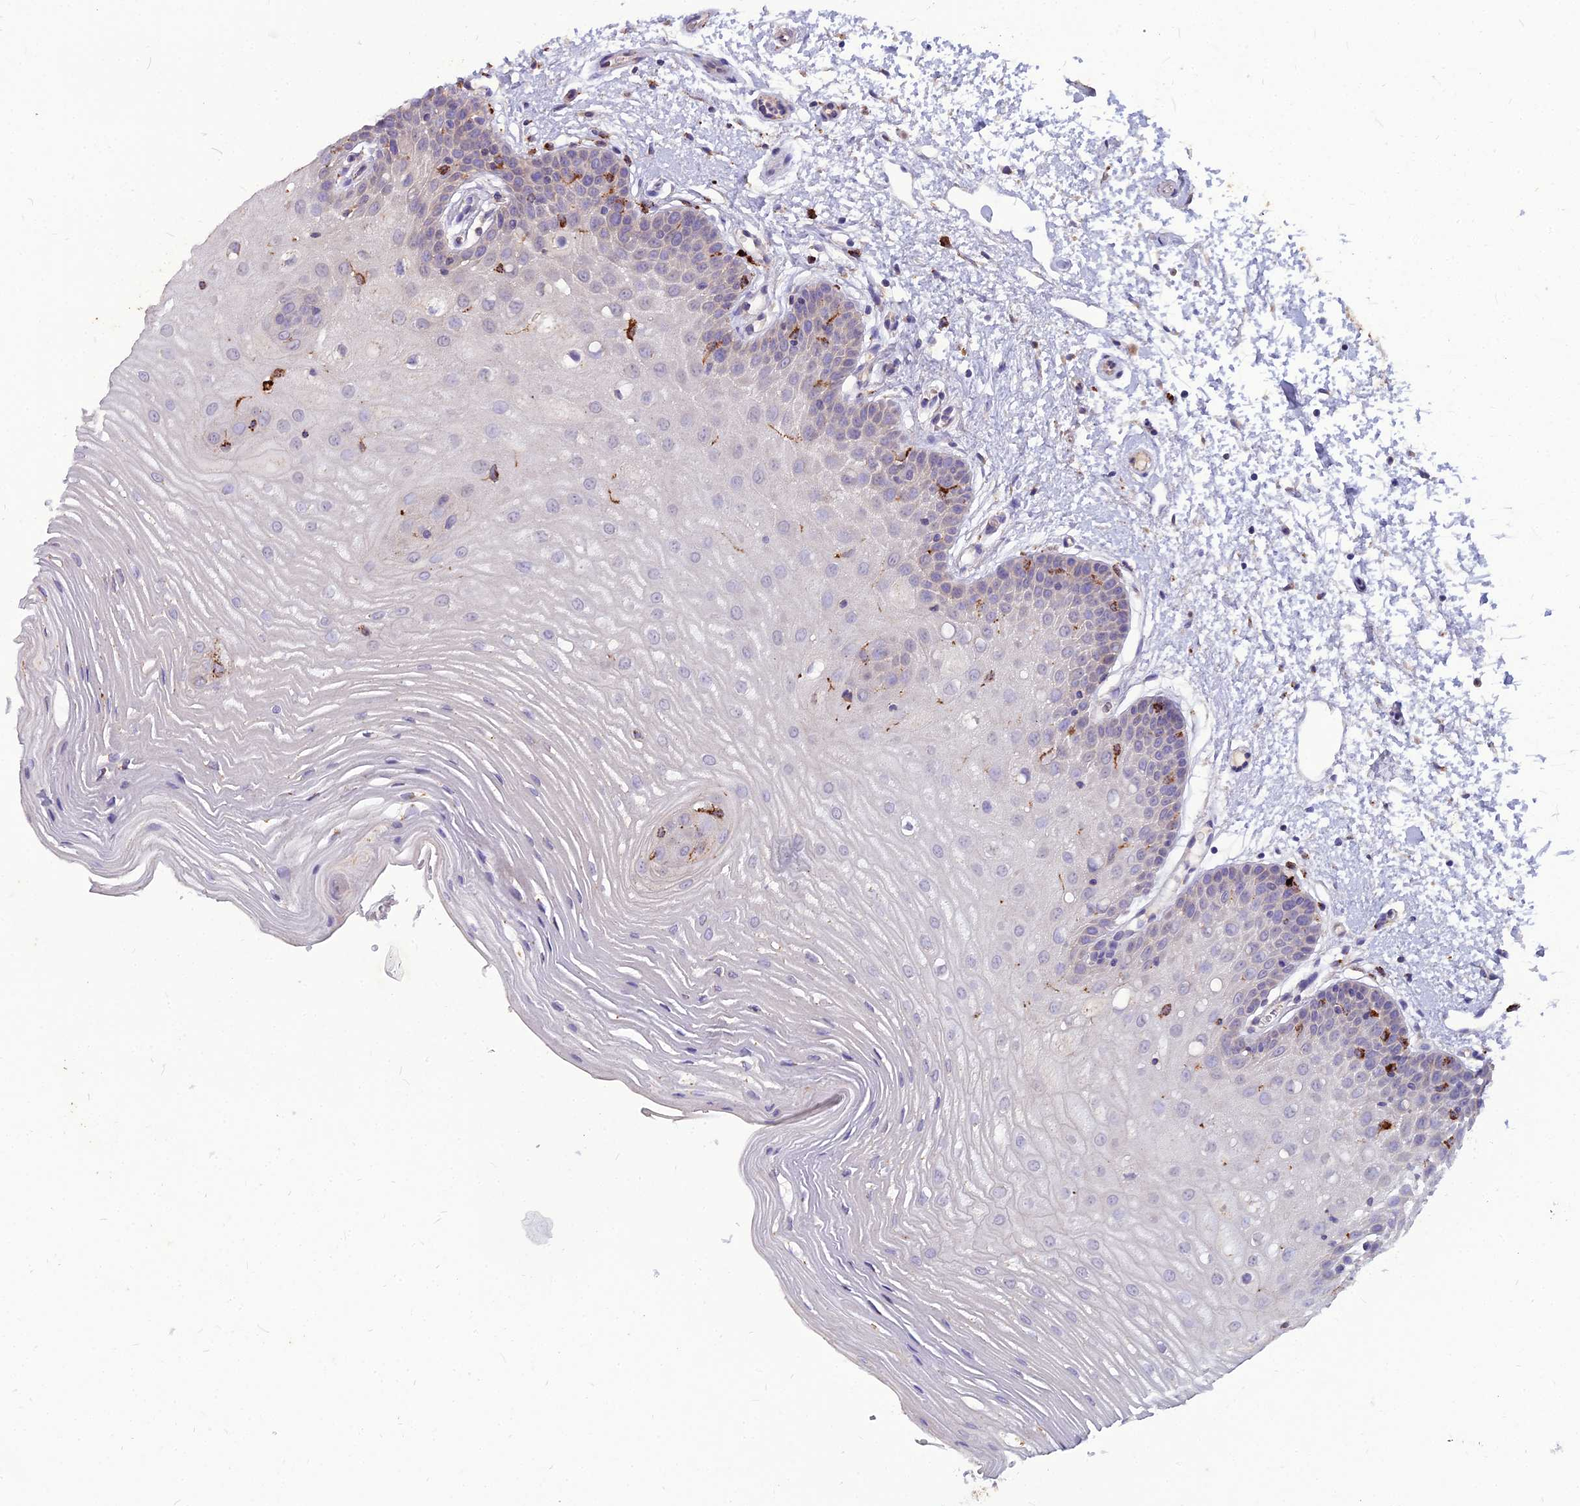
{"staining": {"intensity": "negative", "quantity": "none", "location": "none"}, "tissue": "oral mucosa", "cell_type": "Squamous epithelial cells", "image_type": "normal", "snomed": [{"axis": "morphology", "description": "Normal tissue, NOS"}, {"axis": "topography", "description": "Oral tissue"}, {"axis": "topography", "description": "Tounge, NOS"}], "caption": "Immunohistochemistry of unremarkable oral mucosa reveals no staining in squamous epithelial cells.", "gene": "PCED1B", "patient": {"sex": "female", "age": 73}}